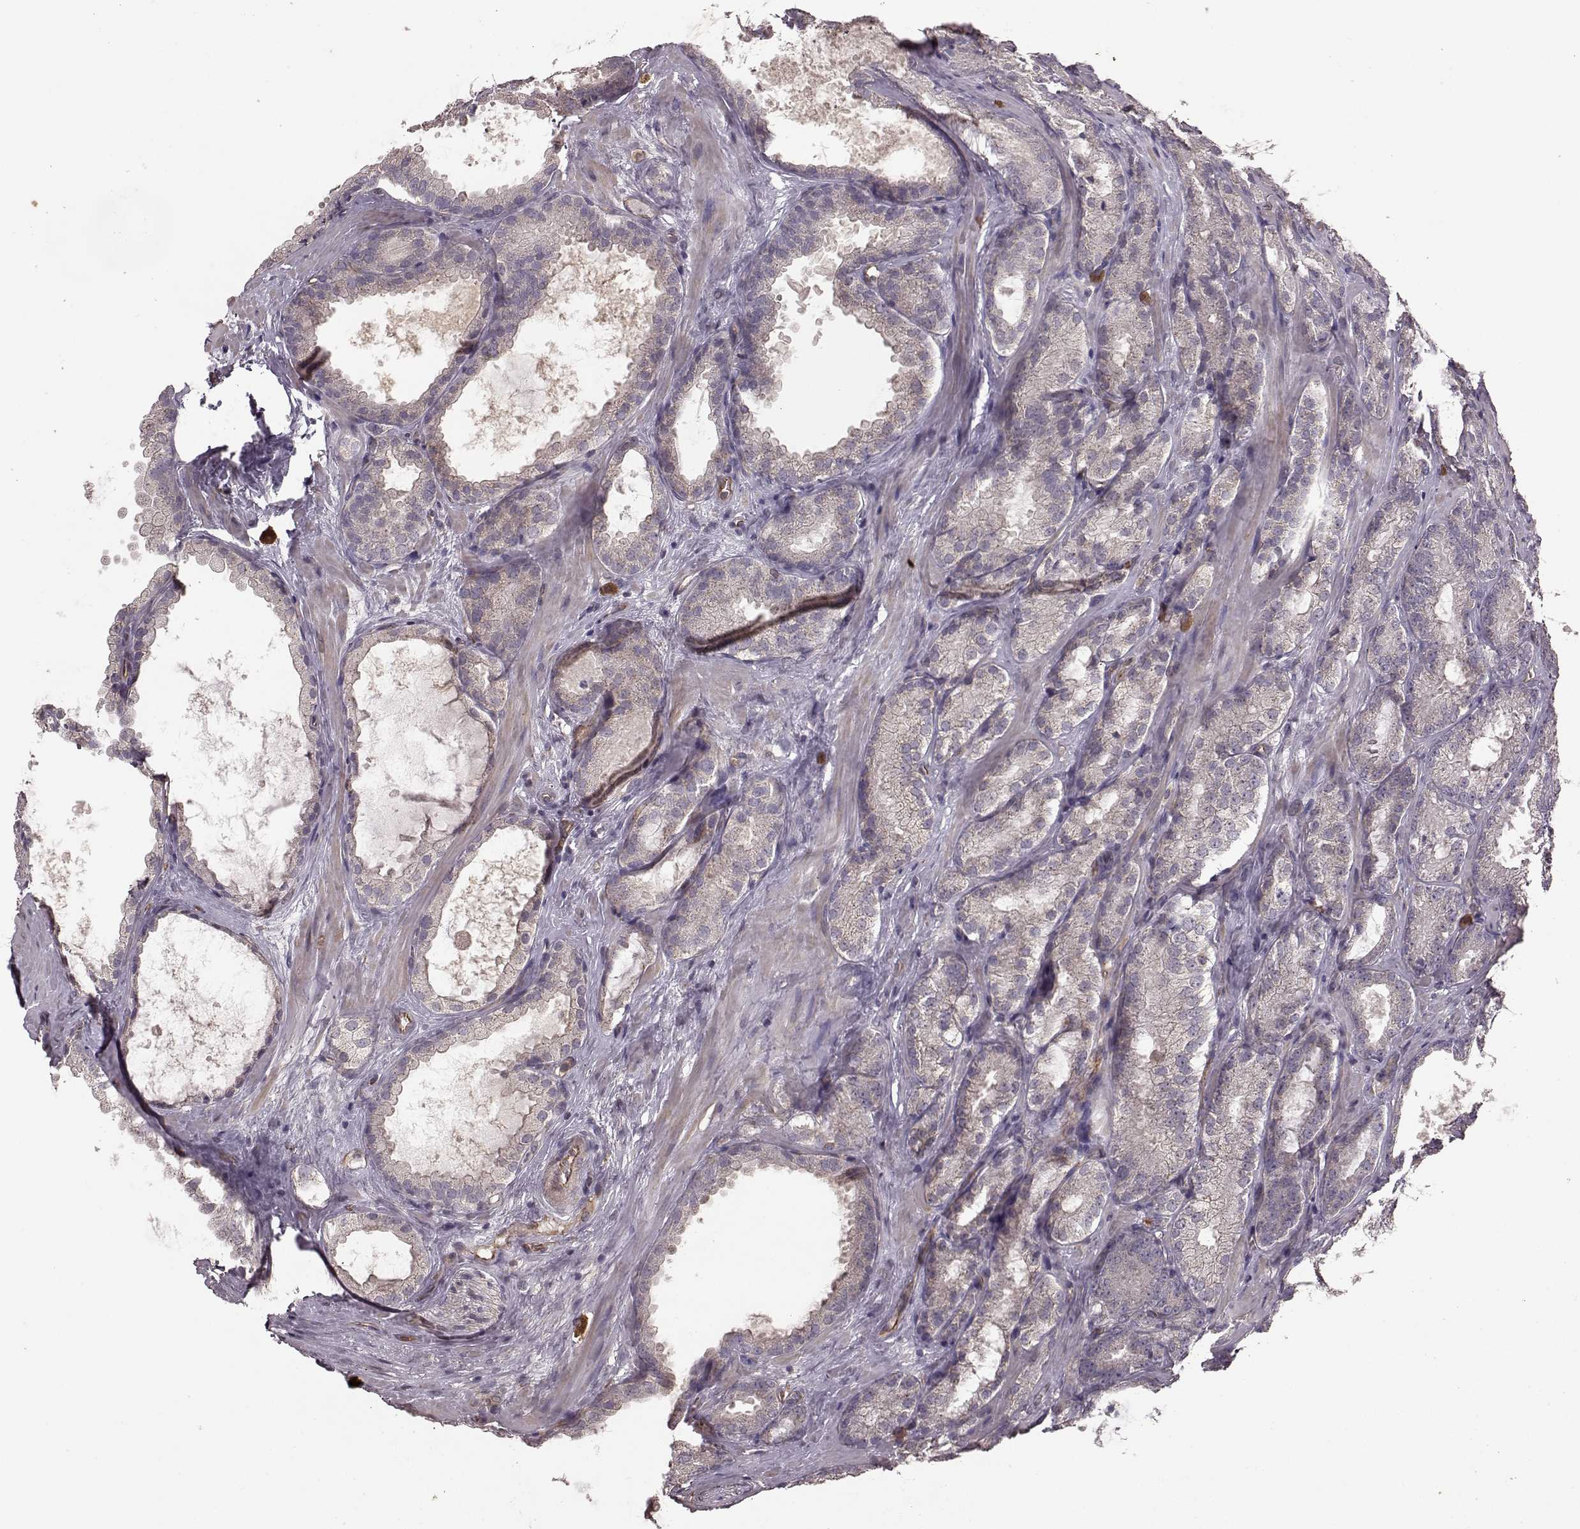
{"staining": {"intensity": "negative", "quantity": "none", "location": "none"}, "tissue": "prostate cancer", "cell_type": "Tumor cells", "image_type": "cancer", "snomed": [{"axis": "morphology", "description": "Adenocarcinoma, High grade"}, {"axis": "topography", "description": "Prostate"}], "caption": "Tumor cells are negative for brown protein staining in prostate cancer (adenocarcinoma (high-grade)). The staining was performed using DAB to visualize the protein expression in brown, while the nuclei were stained in blue with hematoxylin (Magnification: 20x).", "gene": "NTF3", "patient": {"sex": "male", "age": 64}}